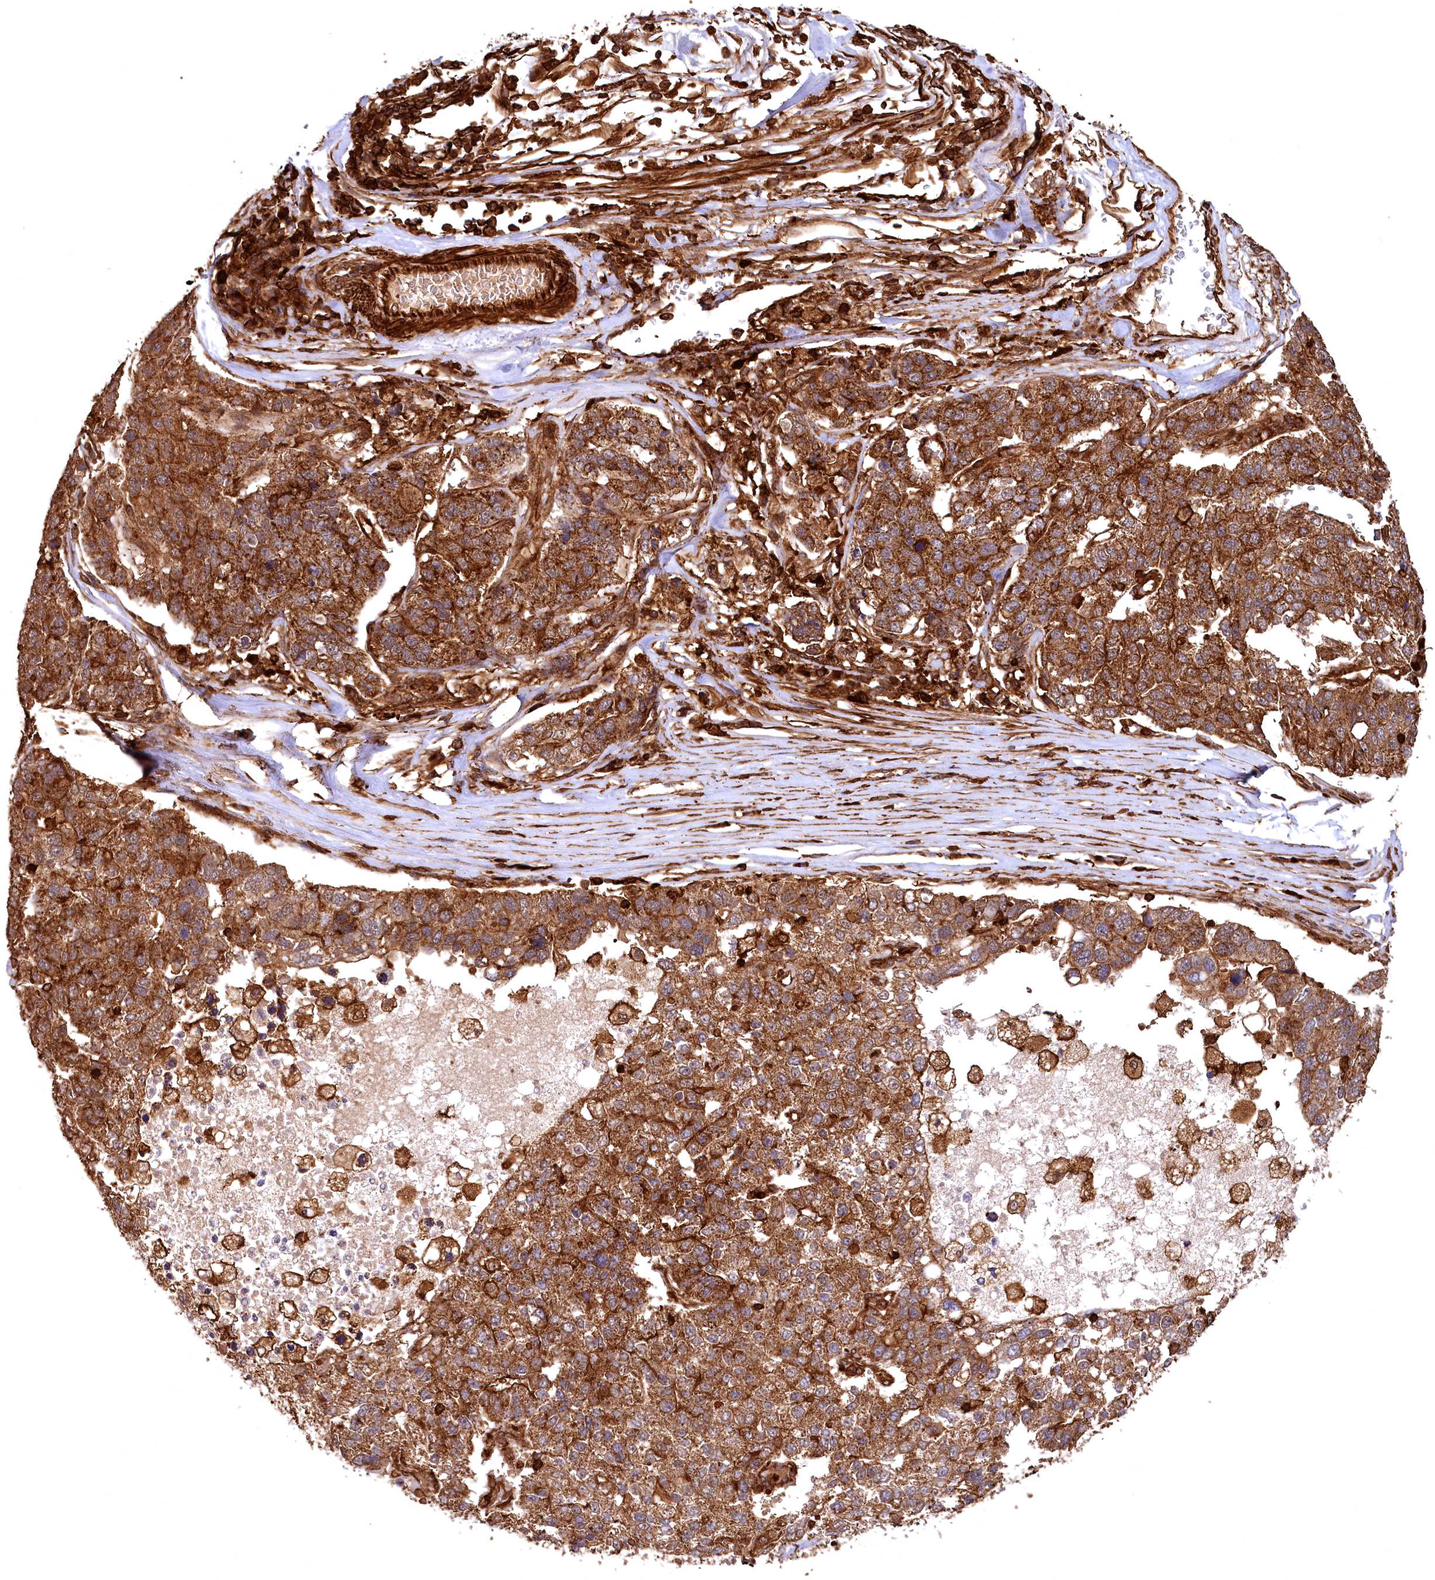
{"staining": {"intensity": "strong", "quantity": ">75%", "location": "cytoplasmic/membranous"}, "tissue": "pancreatic cancer", "cell_type": "Tumor cells", "image_type": "cancer", "snomed": [{"axis": "morphology", "description": "Adenocarcinoma, NOS"}, {"axis": "topography", "description": "Pancreas"}], "caption": "Immunohistochemical staining of human adenocarcinoma (pancreatic) exhibits high levels of strong cytoplasmic/membranous protein positivity in about >75% of tumor cells.", "gene": "STUB1", "patient": {"sex": "female", "age": 61}}